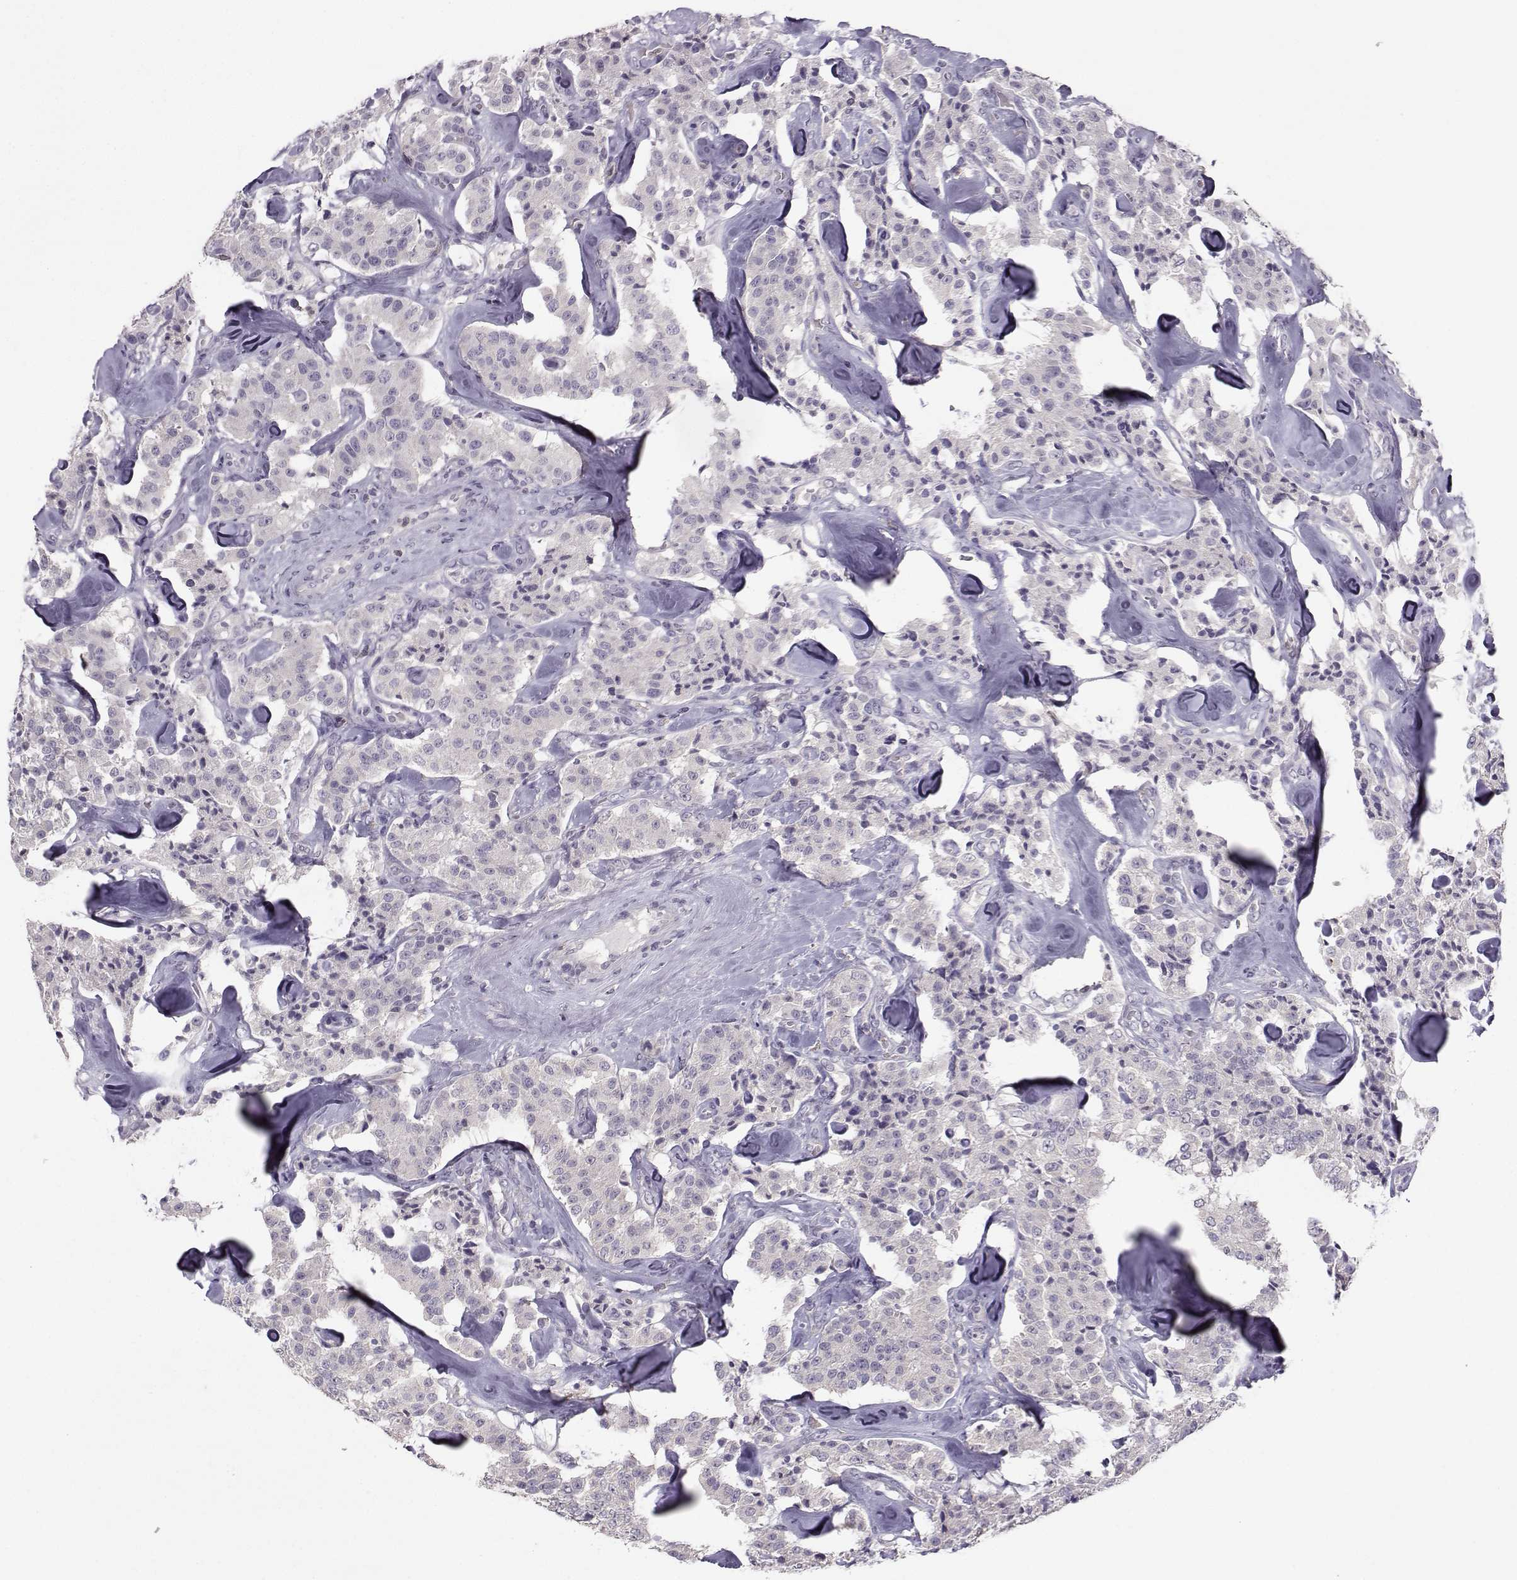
{"staining": {"intensity": "negative", "quantity": "none", "location": "none"}, "tissue": "carcinoid", "cell_type": "Tumor cells", "image_type": "cancer", "snomed": [{"axis": "morphology", "description": "Carcinoid, malignant, NOS"}, {"axis": "topography", "description": "Pancreas"}], "caption": "A photomicrograph of carcinoid (malignant) stained for a protein displays no brown staining in tumor cells.", "gene": "FCAMR", "patient": {"sex": "male", "age": 41}}